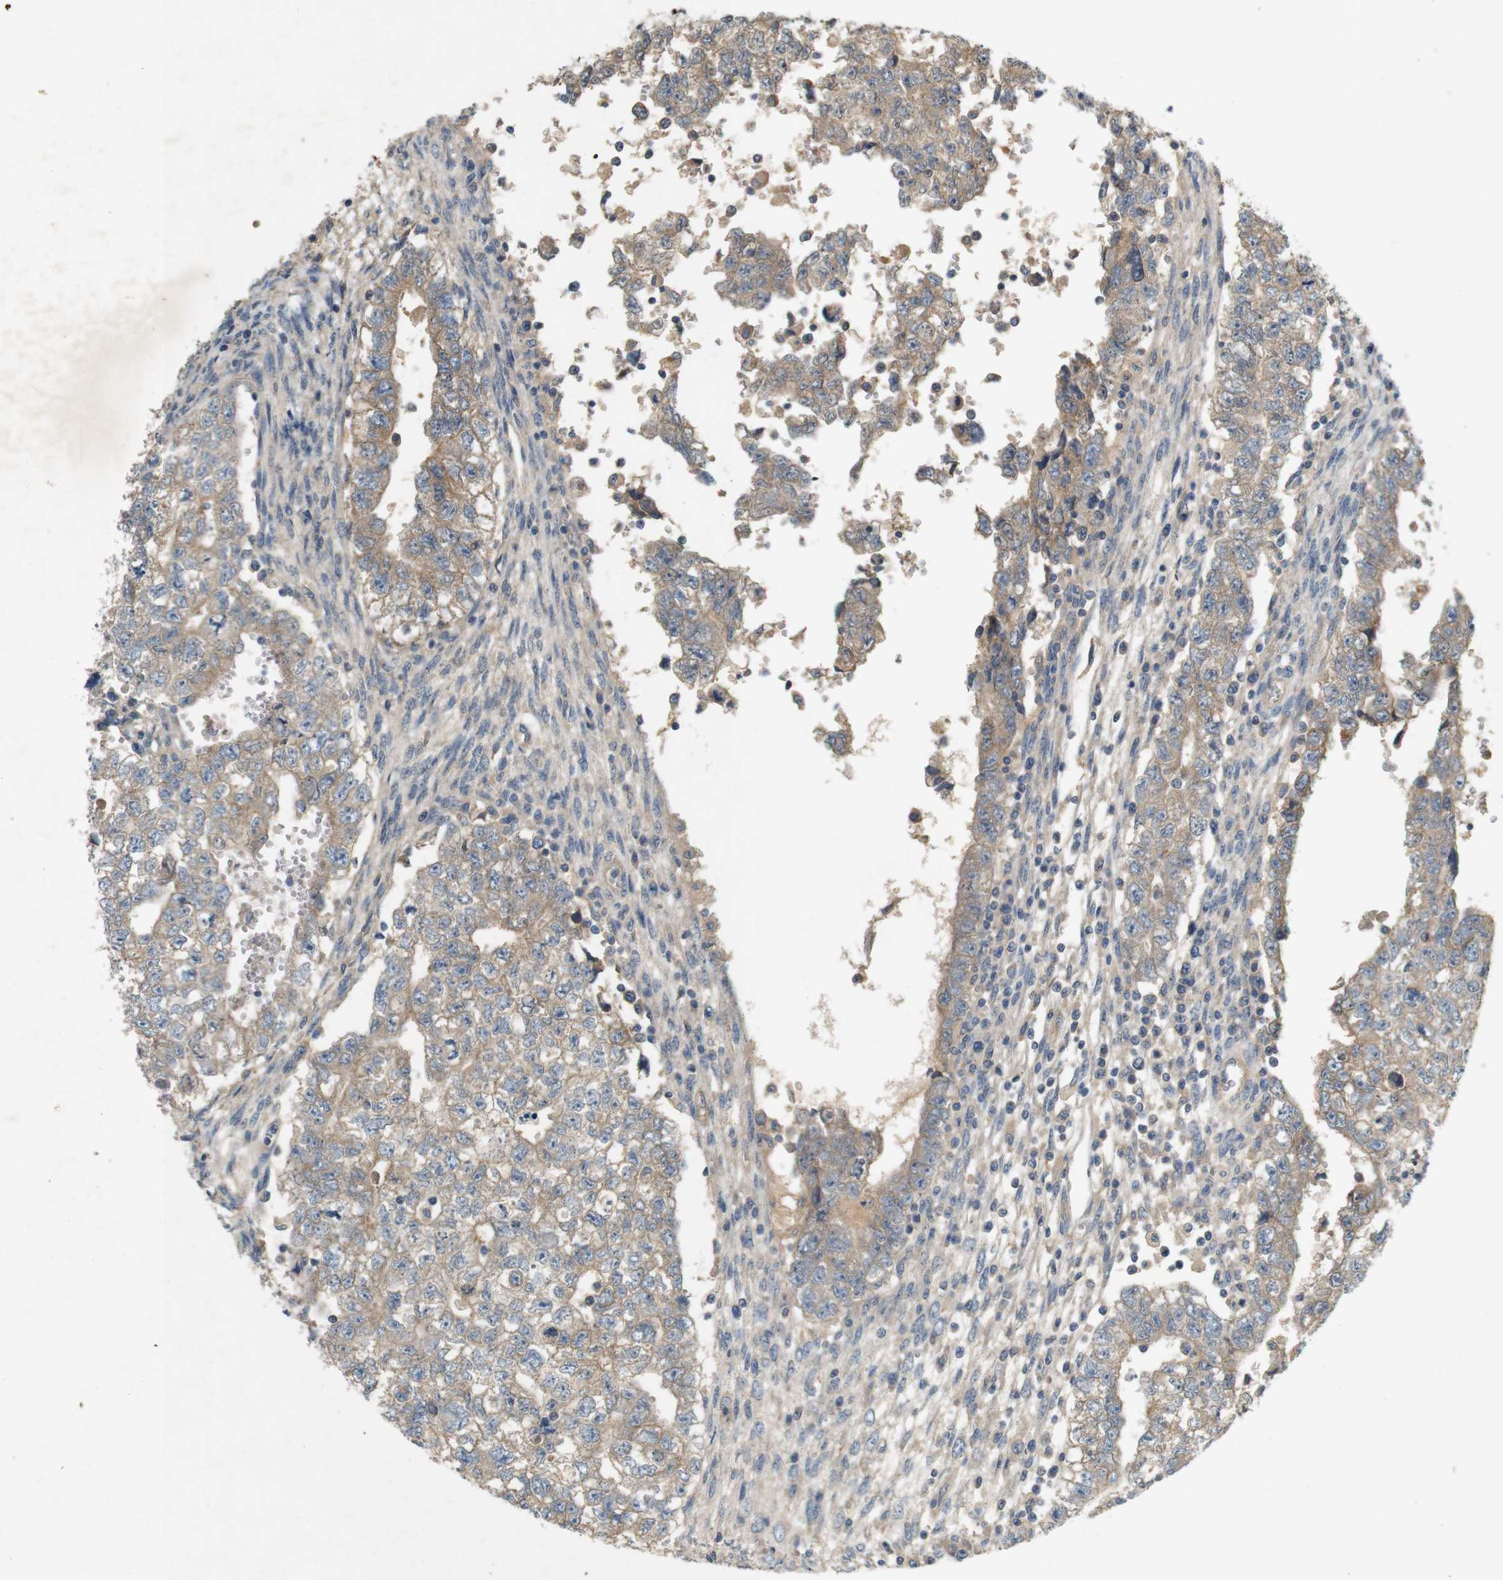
{"staining": {"intensity": "weak", "quantity": ">75%", "location": "cytoplasmic/membranous"}, "tissue": "testis cancer", "cell_type": "Tumor cells", "image_type": "cancer", "snomed": [{"axis": "morphology", "description": "Seminoma, NOS"}, {"axis": "morphology", "description": "Carcinoma, Embryonal, NOS"}, {"axis": "topography", "description": "Testis"}], "caption": "Immunohistochemistry of seminoma (testis) reveals low levels of weak cytoplasmic/membranous staining in approximately >75% of tumor cells. The staining is performed using DAB (3,3'-diaminobenzidine) brown chromogen to label protein expression. The nuclei are counter-stained blue using hematoxylin.", "gene": "PVR", "patient": {"sex": "male", "age": 38}}